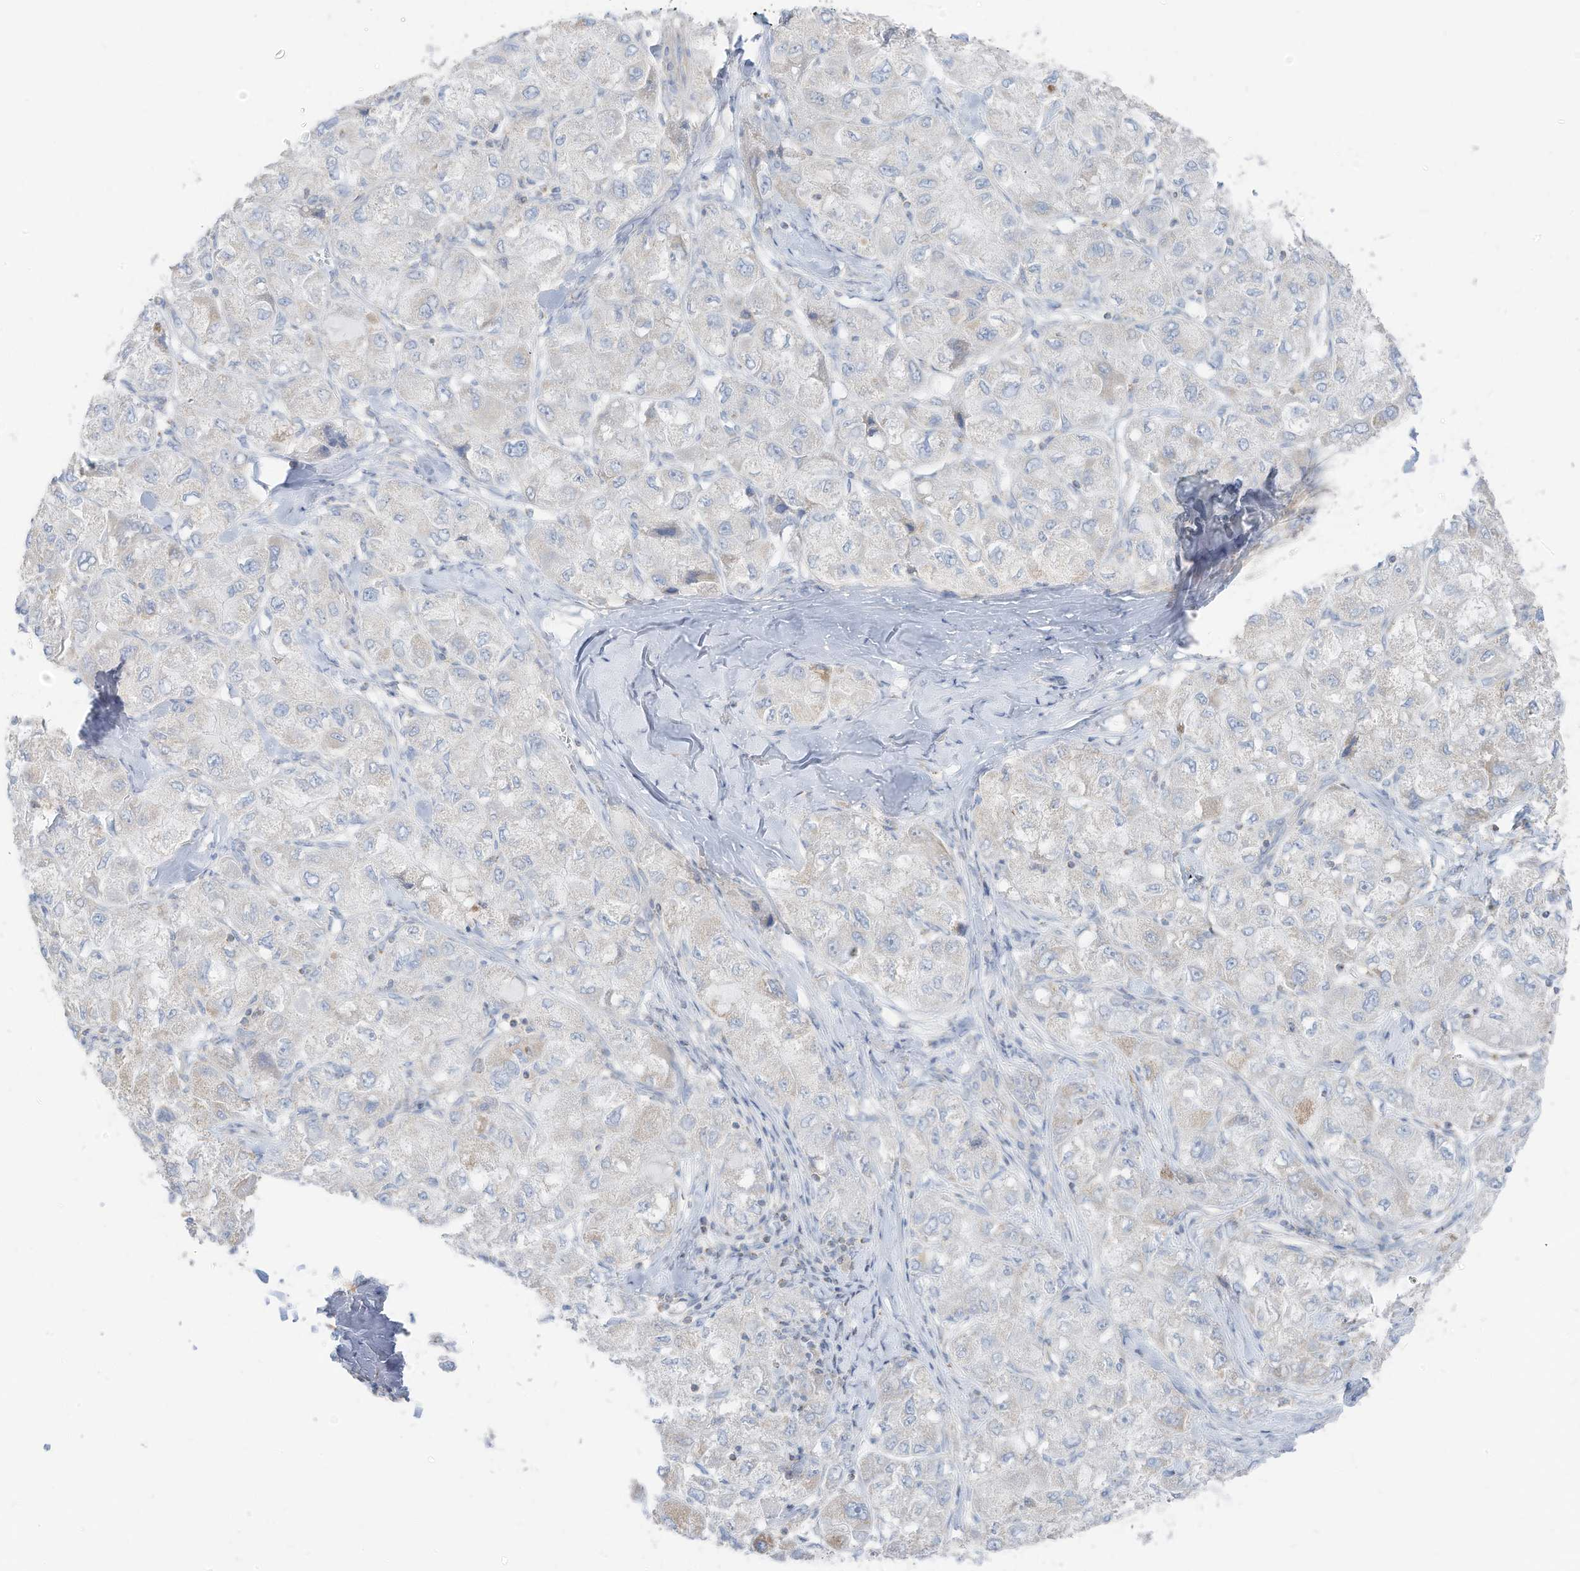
{"staining": {"intensity": "weak", "quantity": "<25%", "location": "cytoplasmic/membranous"}, "tissue": "liver cancer", "cell_type": "Tumor cells", "image_type": "cancer", "snomed": [{"axis": "morphology", "description": "Carcinoma, Hepatocellular, NOS"}, {"axis": "topography", "description": "Liver"}], "caption": "Immunohistochemistry (IHC) histopathology image of human liver cancer stained for a protein (brown), which shows no expression in tumor cells.", "gene": "ETHE1", "patient": {"sex": "male", "age": 80}}